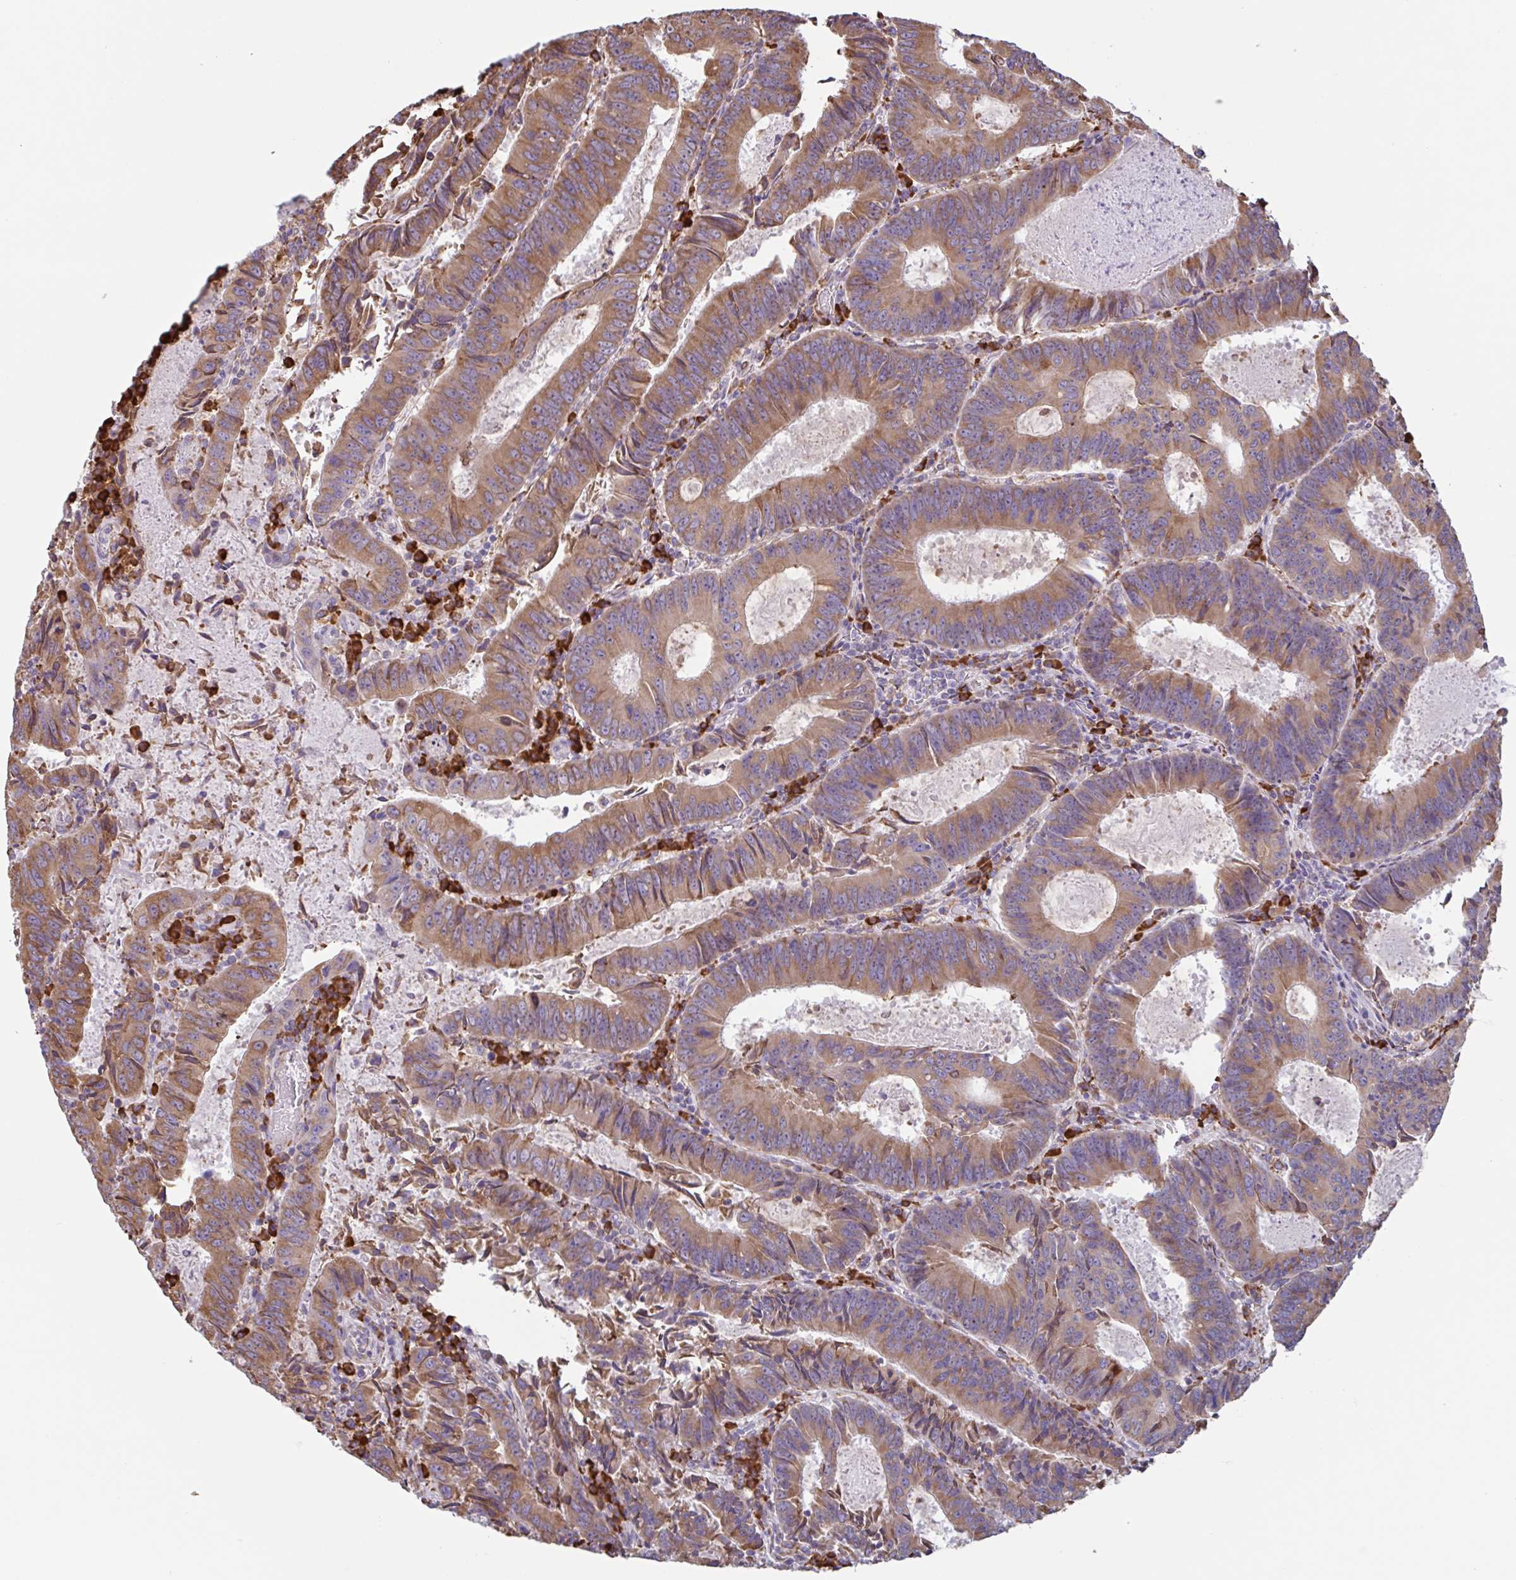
{"staining": {"intensity": "moderate", "quantity": ">75%", "location": "cytoplasmic/membranous"}, "tissue": "colorectal cancer", "cell_type": "Tumor cells", "image_type": "cancer", "snomed": [{"axis": "morphology", "description": "Adenocarcinoma, NOS"}, {"axis": "topography", "description": "Colon"}], "caption": "Approximately >75% of tumor cells in human colorectal adenocarcinoma show moderate cytoplasmic/membranous protein staining as visualized by brown immunohistochemical staining.", "gene": "DOK4", "patient": {"sex": "male", "age": 67}}